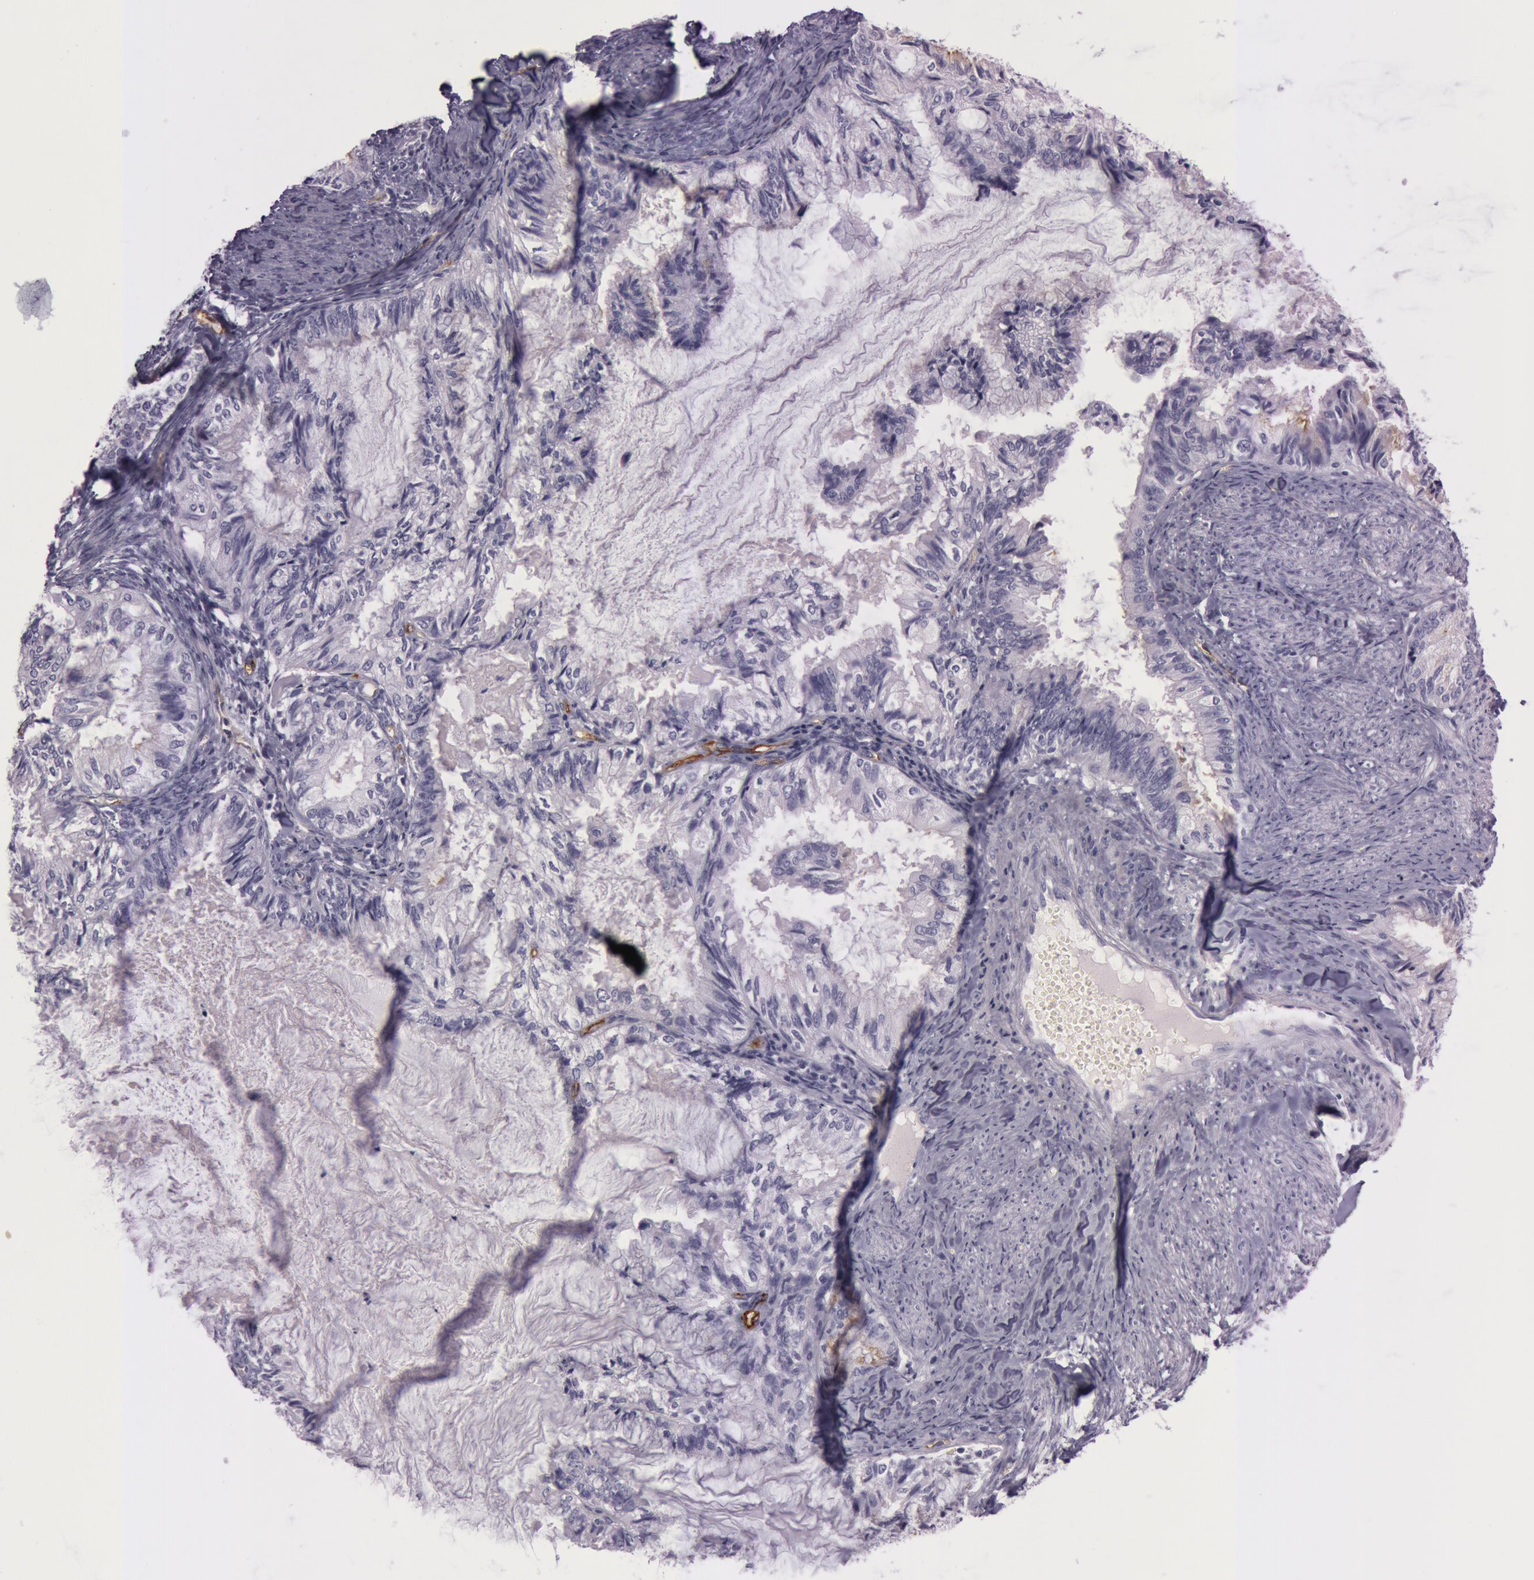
{"staining": {"intensity": "negative", "quantity": "none", "location": "none"}, "tissue": "endometrial cancer", "cell_type": "Tumor cells", "image_type": "cancer", "snomed": [{"axis": "morphology", "description": "Adenocarcinoma, NOS"}, {"axis": "topography", "description": "Endometrium"}], "caption": "The photomicrograph reveals no staining of tumor cells in endometrial cancer (adenocarcinoma).", "gene": "FOLH1", "patient": {"sex": "female", "age": 86}}